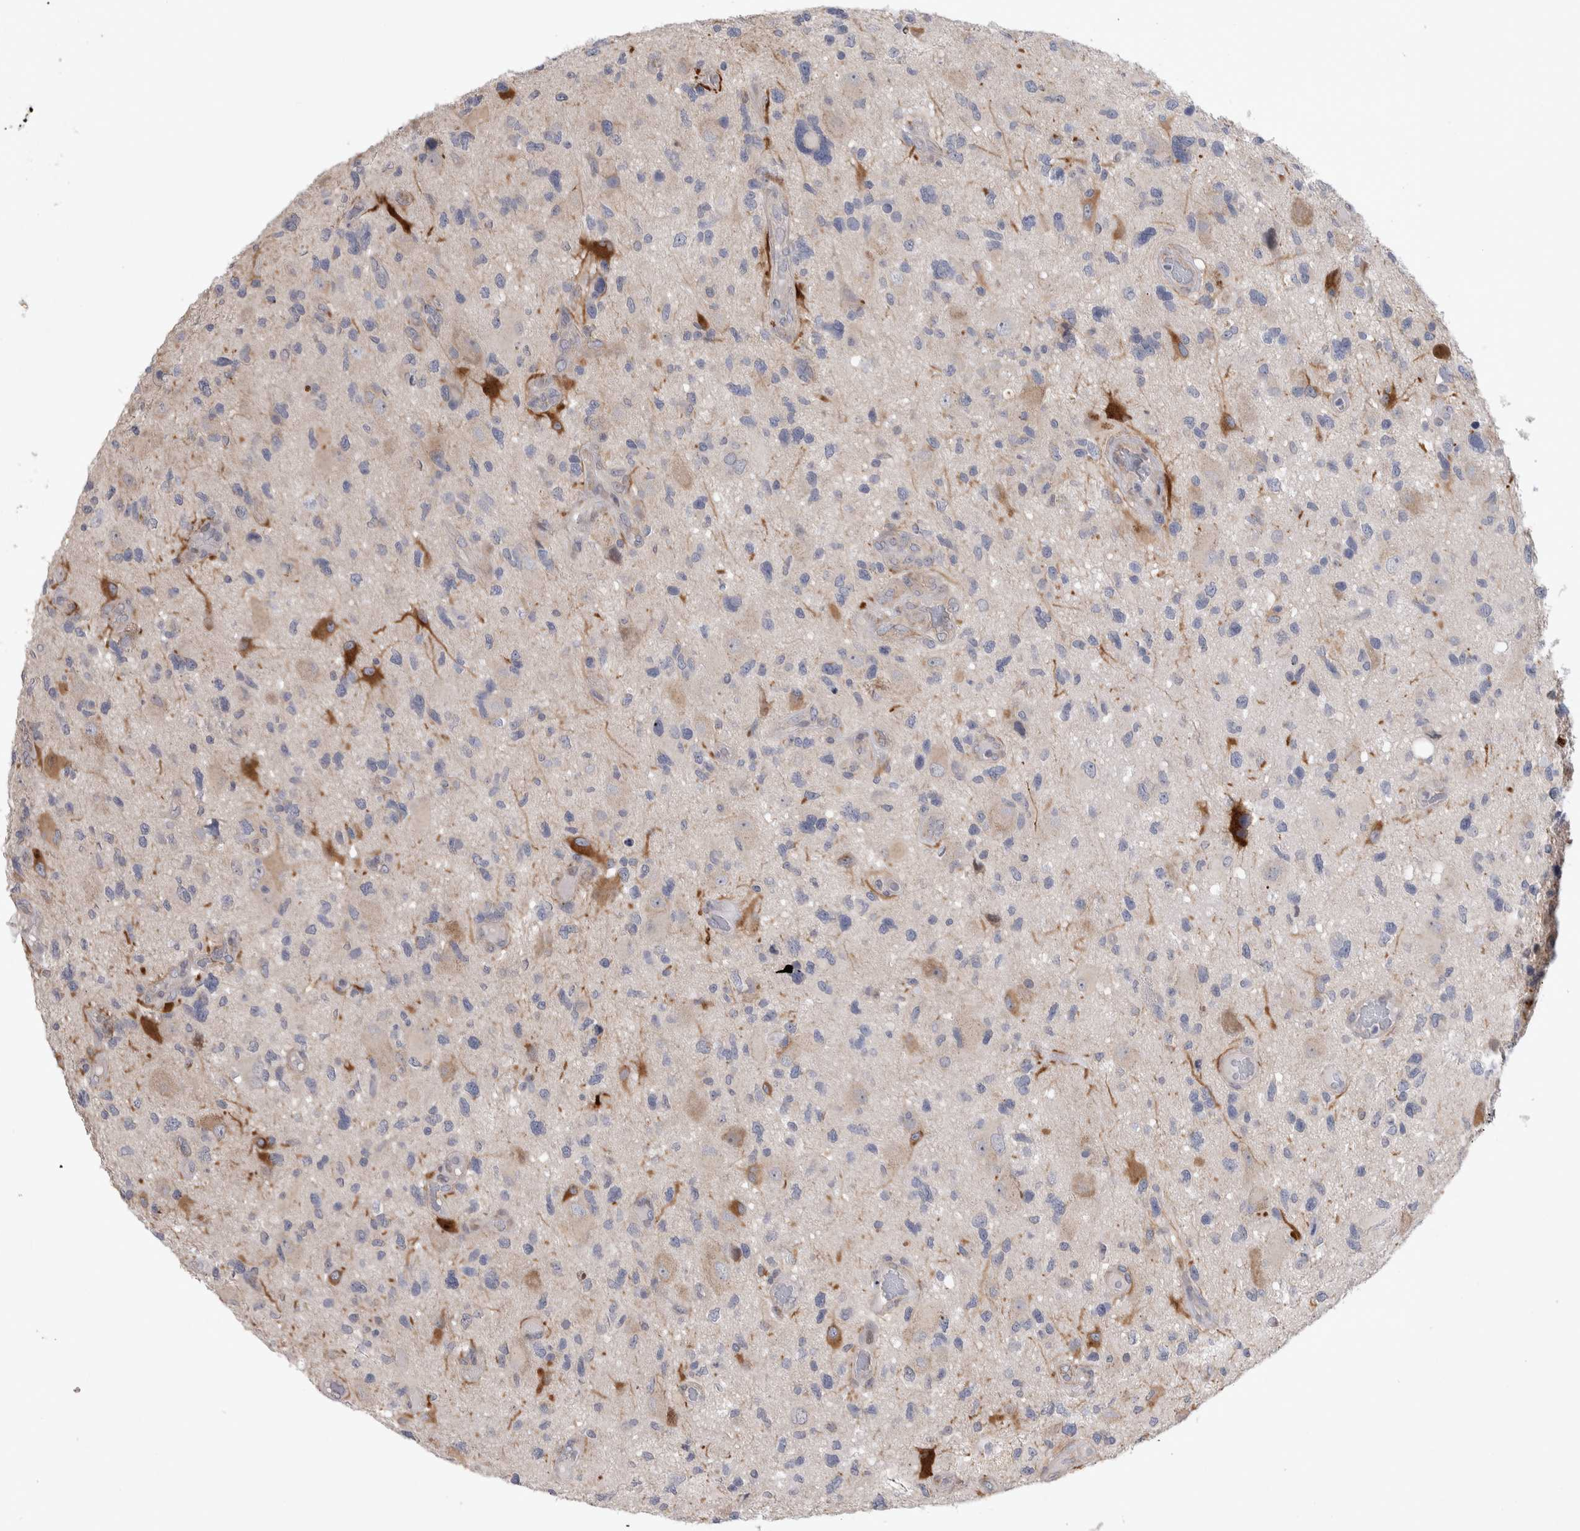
{"staining": {"intensity": "negative", "quantity": "none", "location": "none"}, "tissue": "glioma", "cell_type": "Tumor cells", "image_type": "cancer", "snomed": [{"axis": "morphology", "description": "Glioma, malignant, High grade"}, {"axis": "topography", "description": "Brain"}], "caption": "This micrograph is of glioma stained with IHC to label a protein in brown with the nuclei are counter-stained blue. There is no expression in tumor cells. The staining was performed using DAB (3,3'-diaminobenzidine) to visualize the protein expression in brown, while the nuclei were stained in blue with hematoxylin (Magnification: 20x).", "gene": "IBTK", "patient": {"sex": "male", "age": 33}}